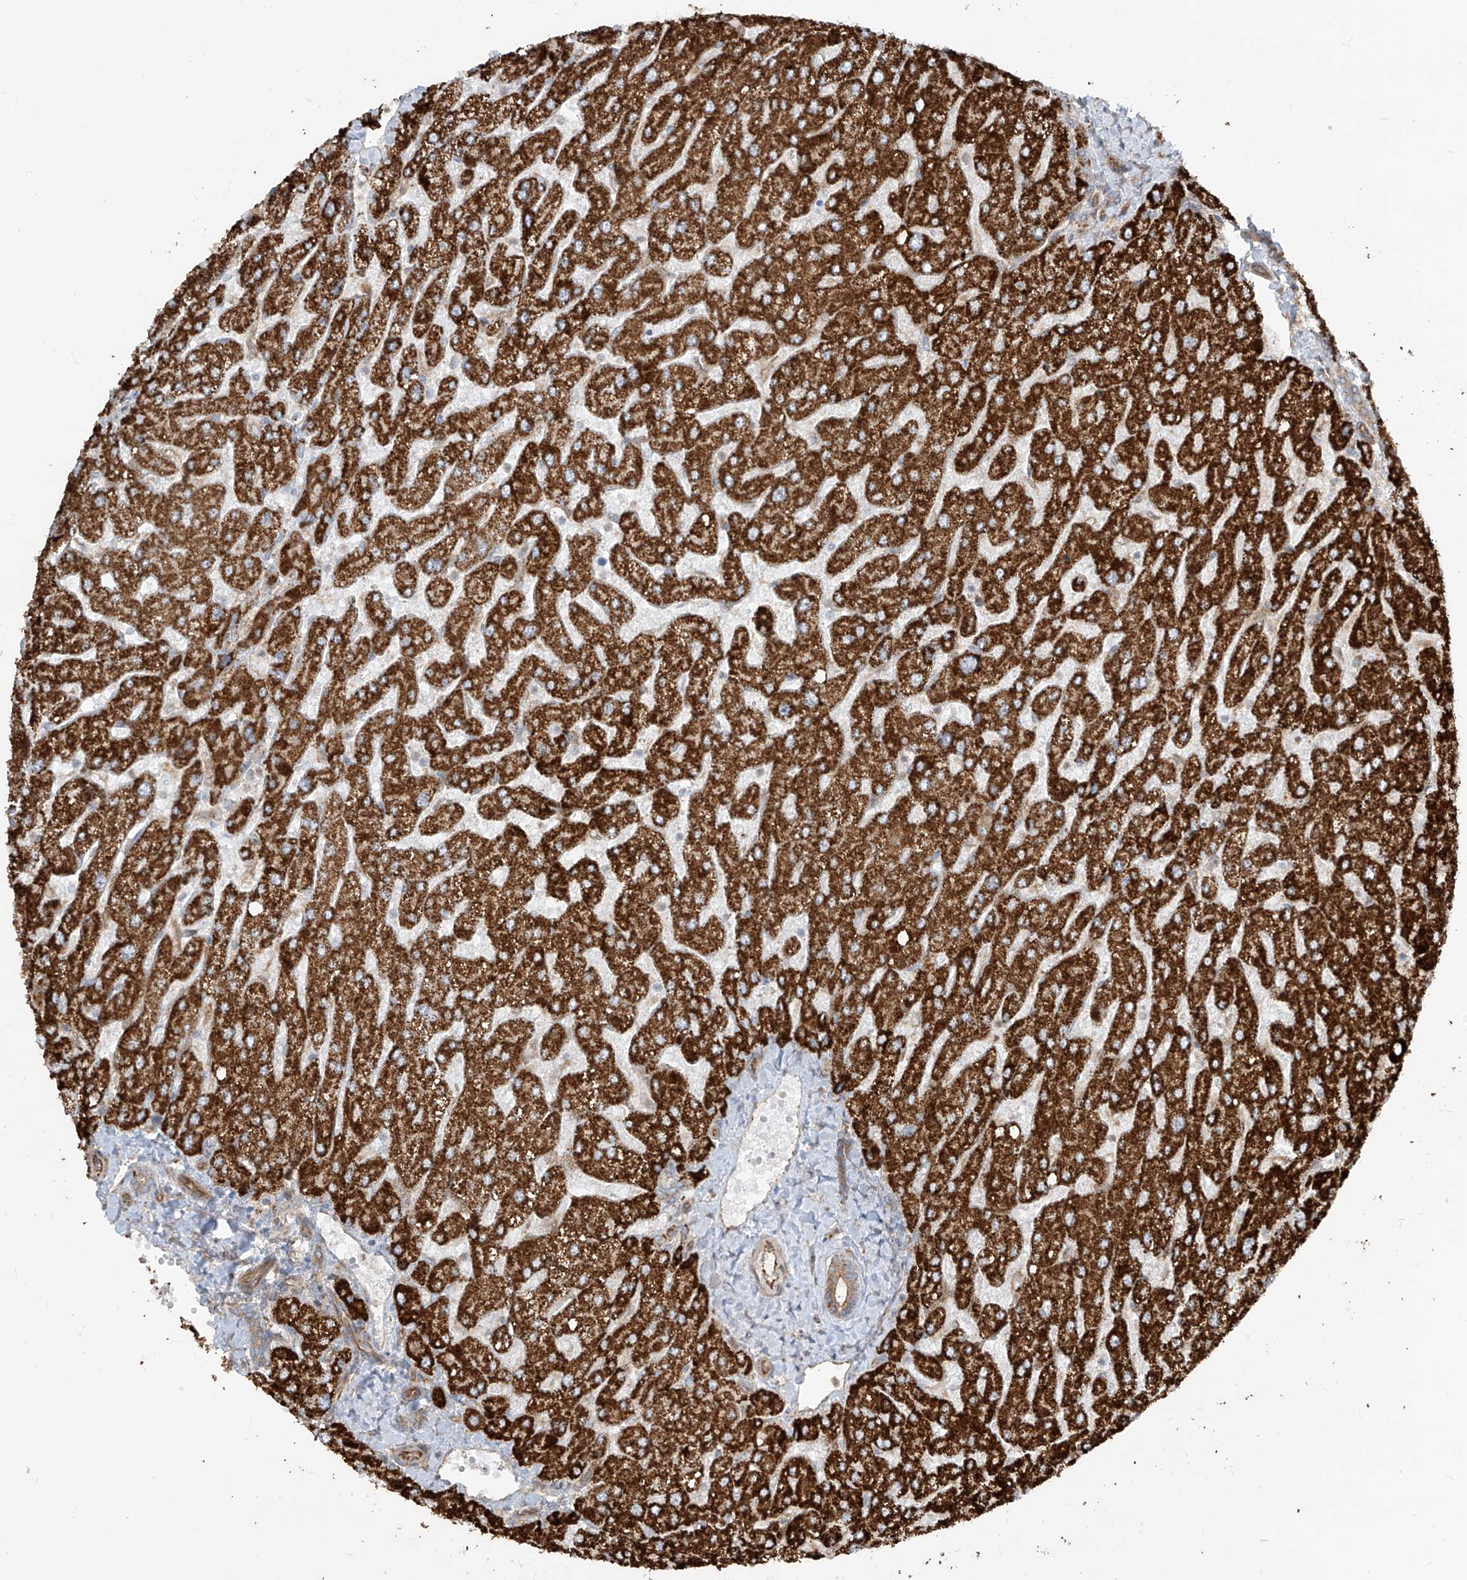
{"staining": {"intensity": "moderate", "quantity": "25%-75%", "location": "cytoplasmic/membranous"}, "tissue": "liver", "cell_type": "Cholangiocytes", "image_type": "normal", "snomed": [{"axis": "morphology", "description": "Normal tissue, NOS"}, {"axis": "topography", "description": "Liver"}], "caption": "IHC staining of unremarkable liver, which displays medium levels of moderate cytoplasmic/membranous staining in about 25%-75% of cholangiocytes indicating moderate cytoplasmic/membranous protein expression. The staining was performed using DAB (brown) for protein detection and nuclei were counterstained in hematoxylin (blue).", "gene": "EIF5B", "patient": {"sex": "male", "age": 55}}